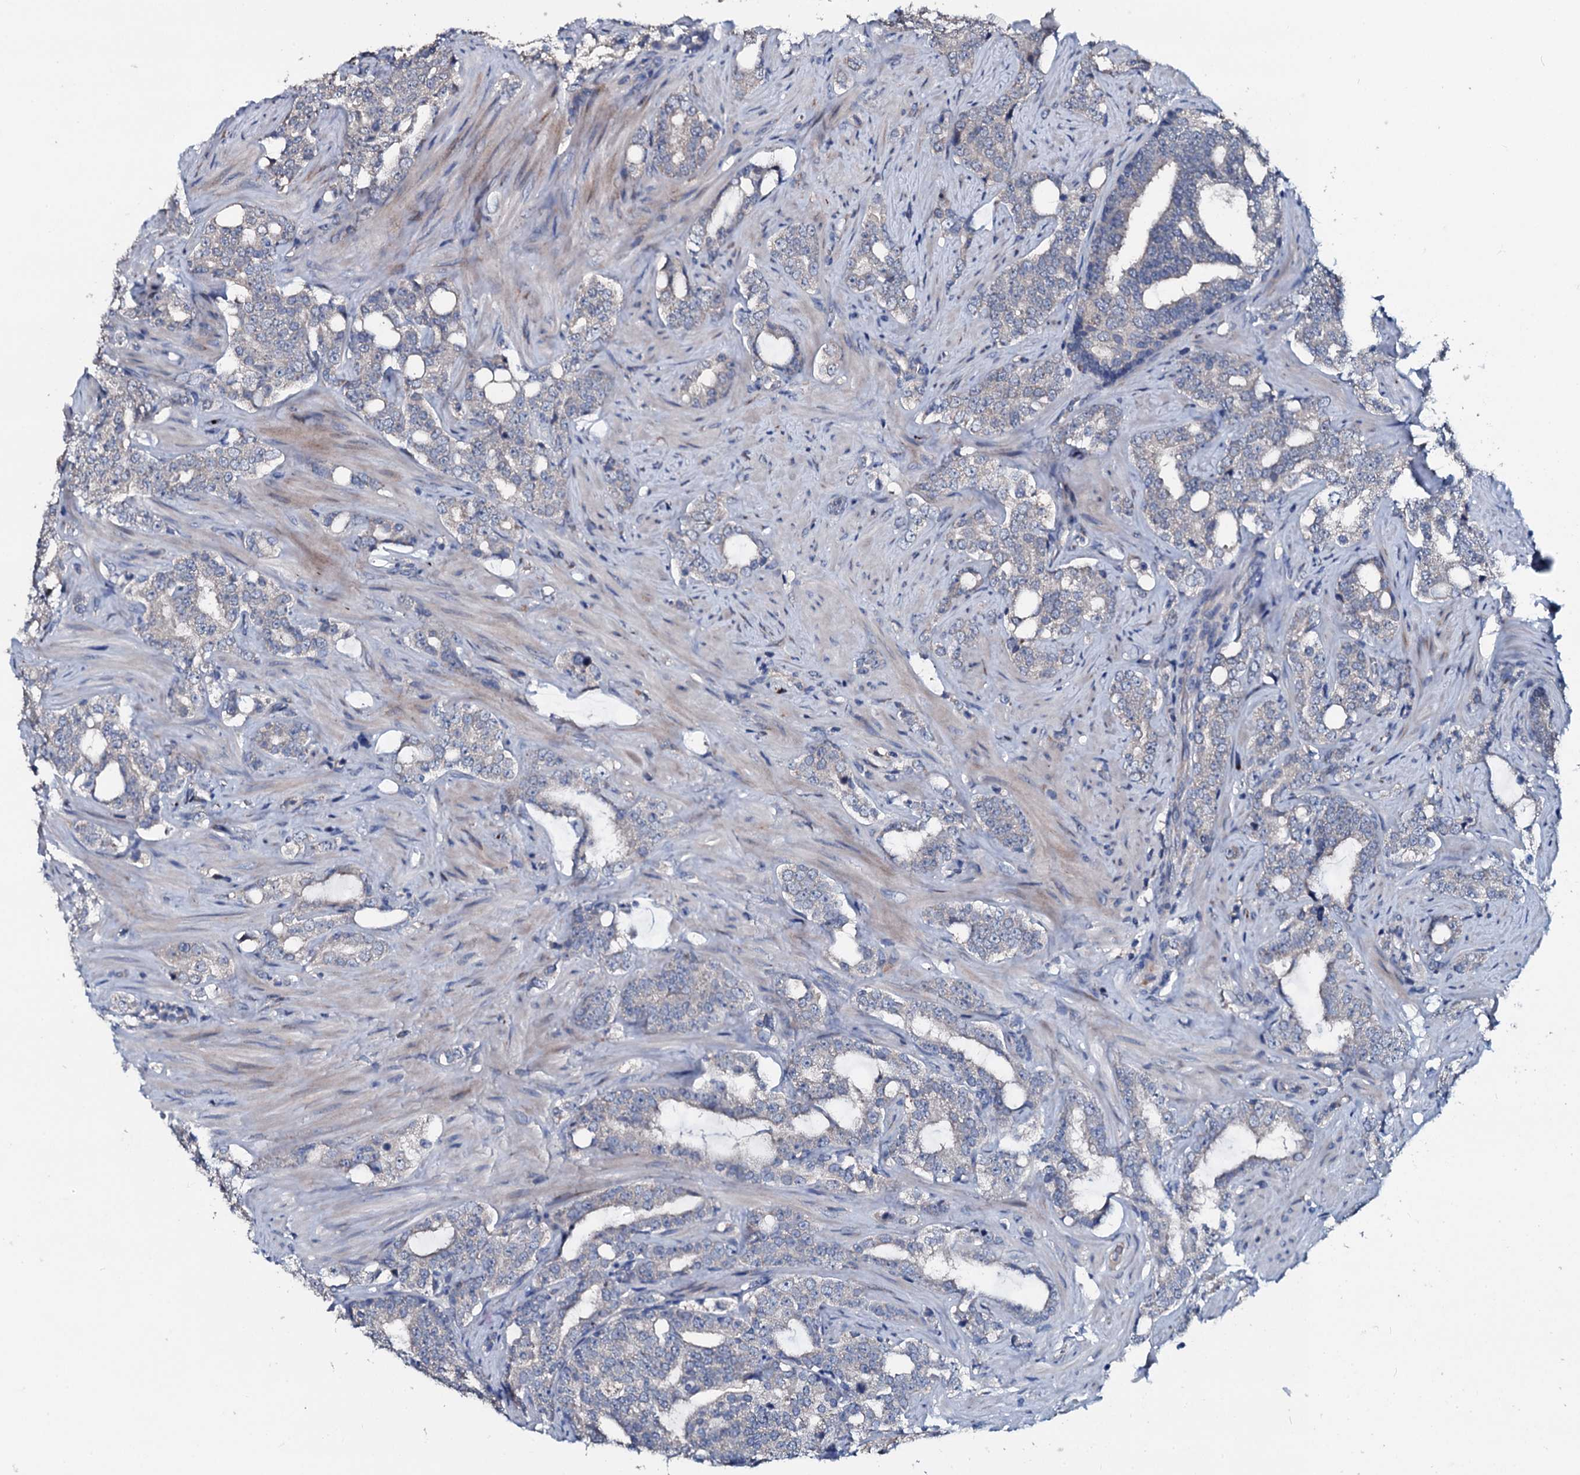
{"staining": {"intensity": "negative", "quantity": "none", "location": "none"}, "tissue": "prostate cancer", "cell_type": "Tumor cells", "image_type": "cancer", "snomed": [{"axis": "morphology", "description": "Adenocarcinoma, High grade"}, {"axis": "topography", "description": "Prostate"}], "caption": "Micrograph shows no protein positivity in tumor cells of prostate cancer (high-grade adenocarcinoma) tissue.", "gene": "IL12B", "patient": {"sex": "male", "age": 64}}